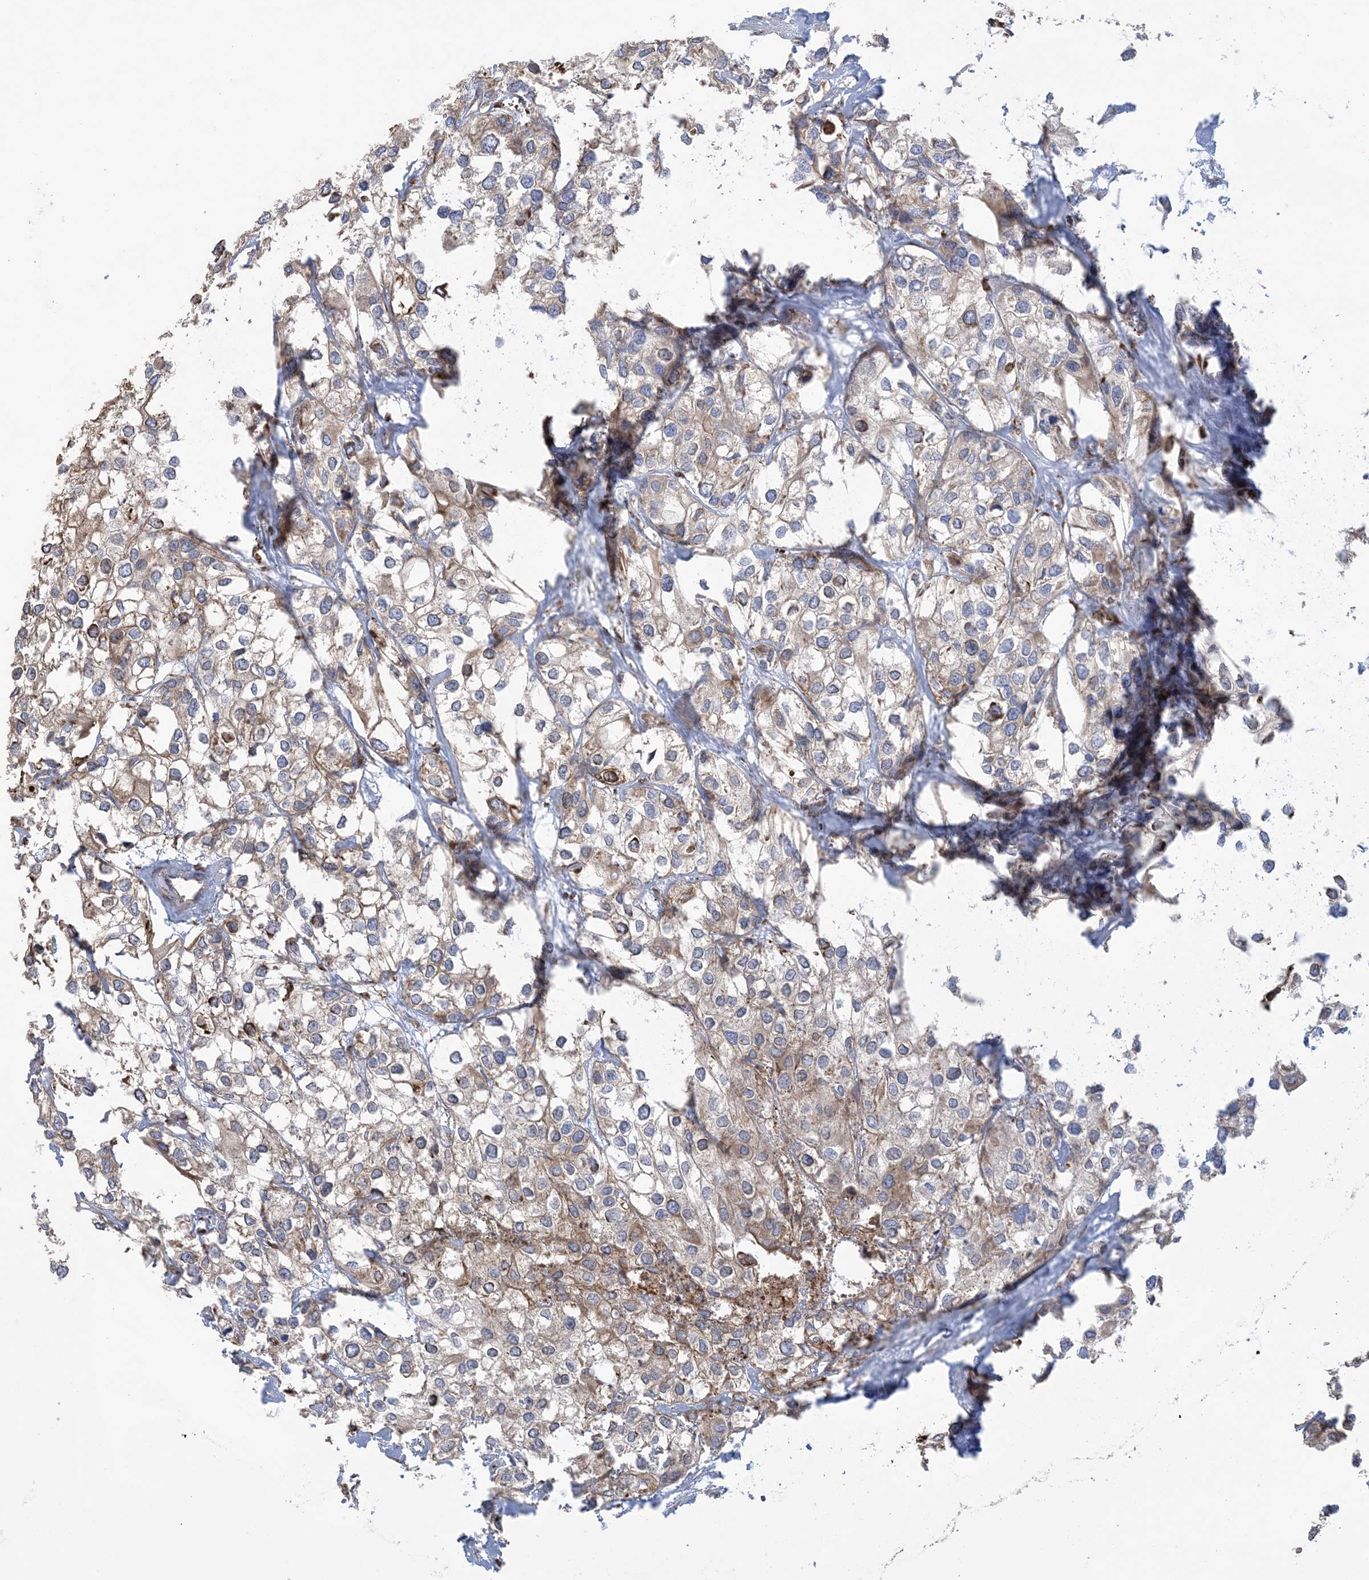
{"staining": {"intensity": "weak", "quantity": "25%-75%", "location": "cytoplasmic/membranous"}, "tissue": "urothelial cancer", "cell_type": "Tumor cells", "image_type": "cancer", "snomed": [{"axis": "morphology", "description": "Urothelial carcinoma, High grade"}, {"axis": "topography", "description": "Urinary bladder"}], "caption": "High-power microscopy captured an immunohistochemistry histopathology image of high-grade urothelial carcinoma, revealing weak cytoplasmic/membranous staining in about 25%-75% of tumor cells.", "gene": "SHANK1", "patient": {"sex": "male", "age": 64}}